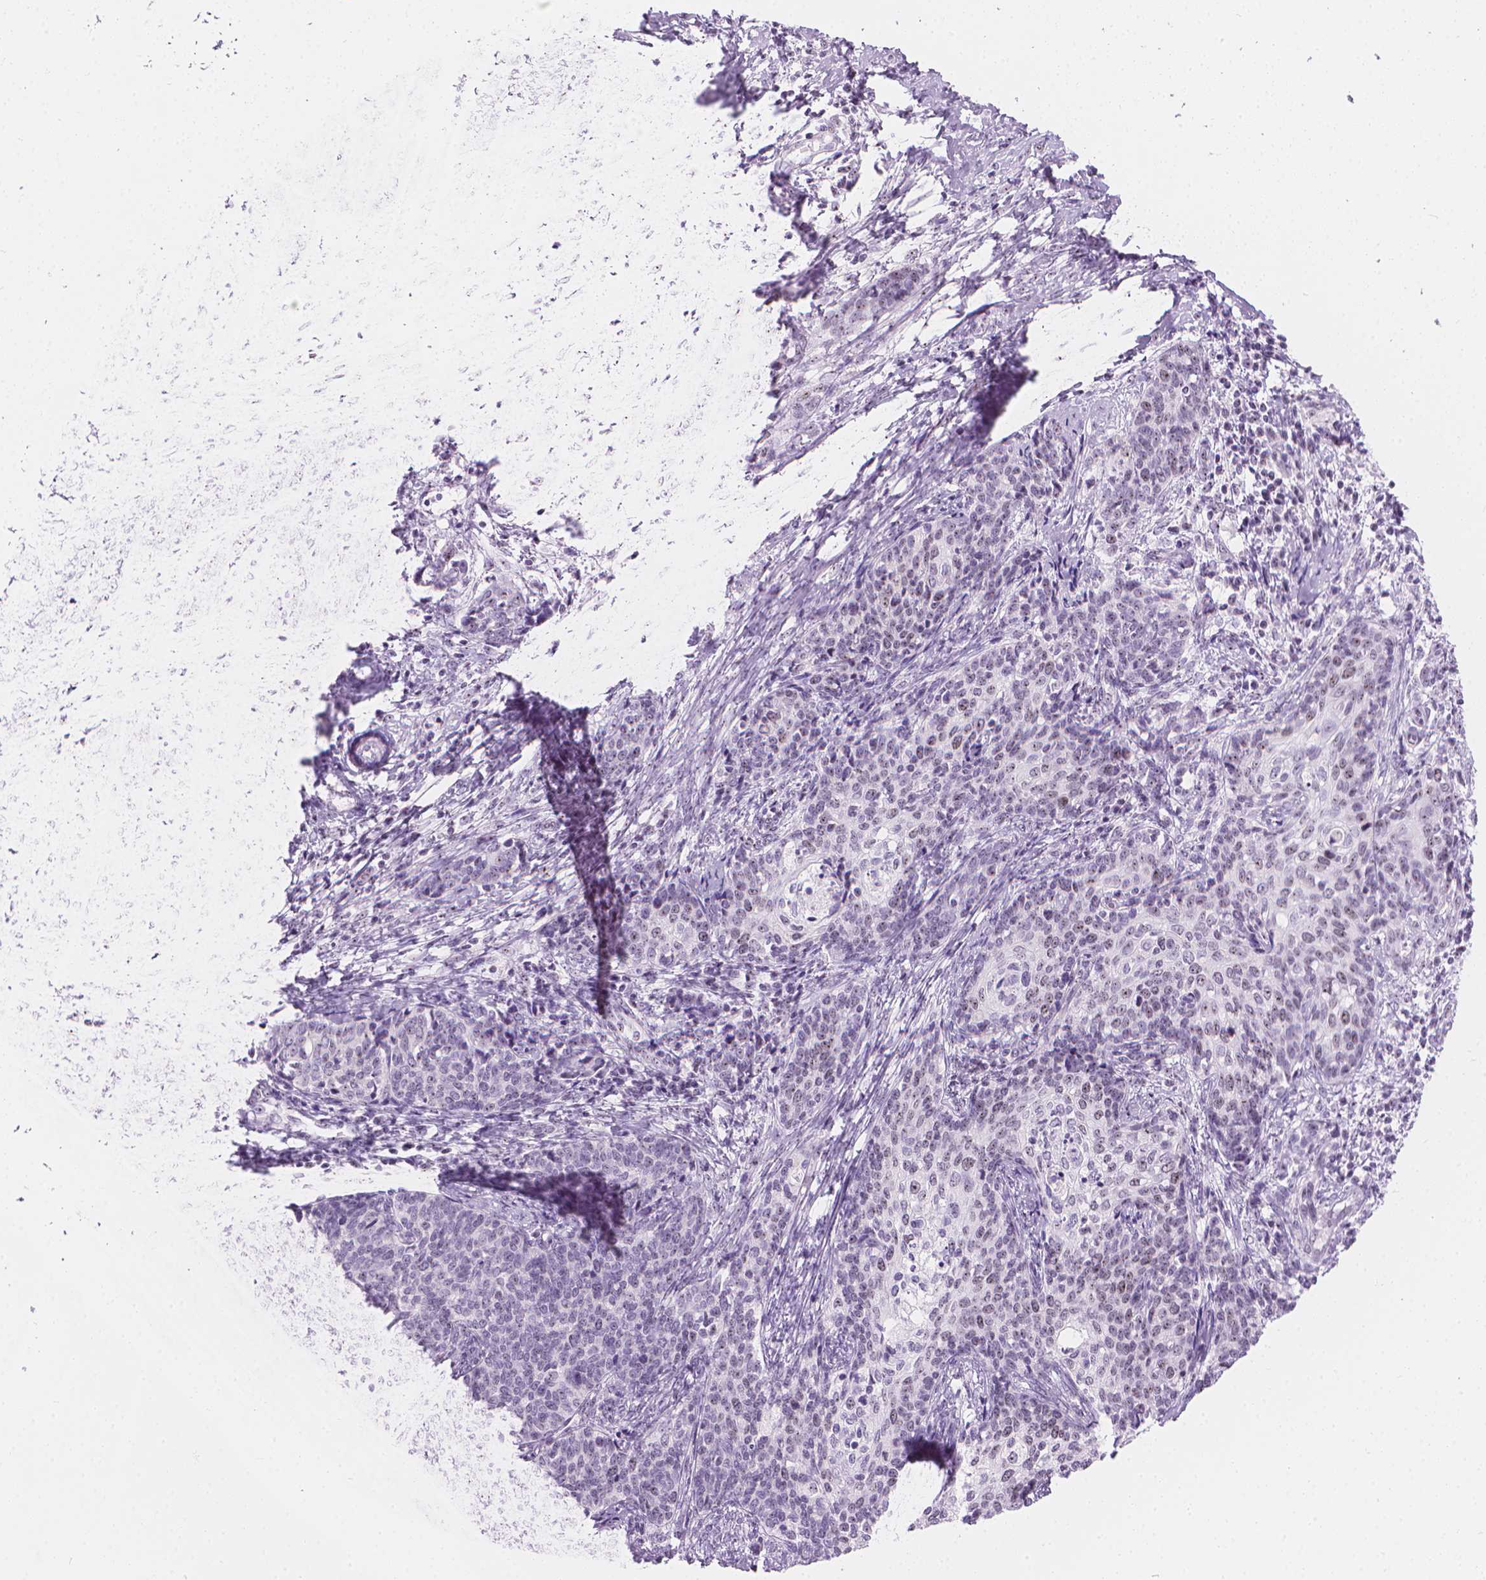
{"staining": {"intensity": "weak", "quantity": "<25%", "location": "nuclear"}, "tissue": "cervical cancer", "cell_type": "Tumor cells", "image_type": "cancer", "snomed": [{"axis": "morphology", "description": "Squamous cell carcinoma, NOS"}, {"axis": "topography", "description": "Cervix"}], "caption": "Protein analysis of cervical squamous cell carcinoma displays no significant expression in tumor cells.", "gene": "NOL7", "patient": {"sex": "female", "age": 39}}